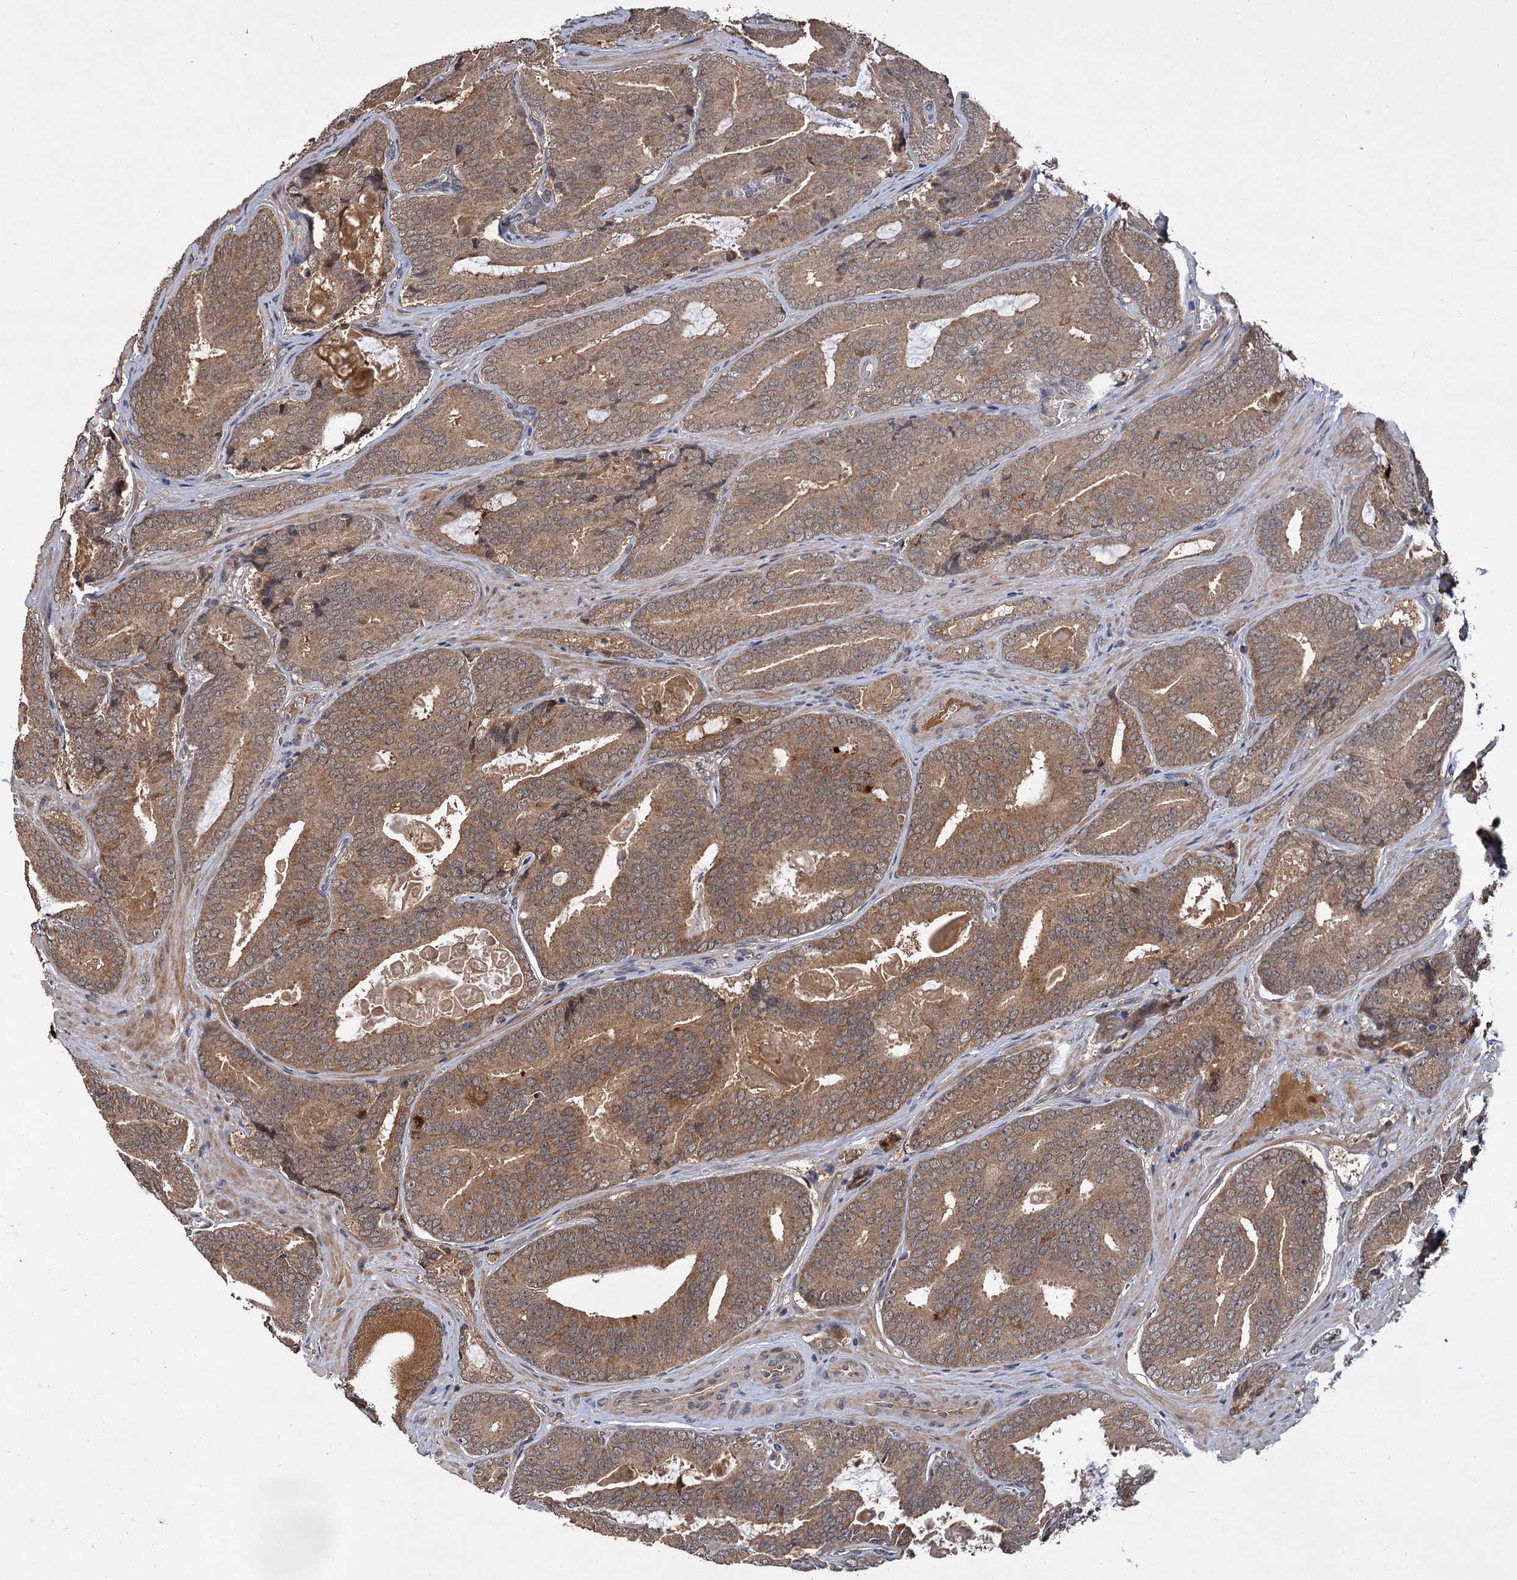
{"staining": {"intensity": "moderate", "quantity": ">75%", "location": "cytoplasmic/membranous"}, "tissue": "prostate cancer", "cell_type": "Tumor cells", "image_type": "cancer", "snomed": [{"axis": "morphology", "description": "Adenocarcinoma, High grade"}, {"axis": "topography", "description": "Prostate"}], "caption": "Prostate adenocarcinoma (high-grade) tissue exhibits moderate cytoplasmic/membranous positivity in about >75% of tumor cells, visualized by immunohistochemistry.", "gene": "MBD6", "patient": {"sex": "male", "age": 66}}